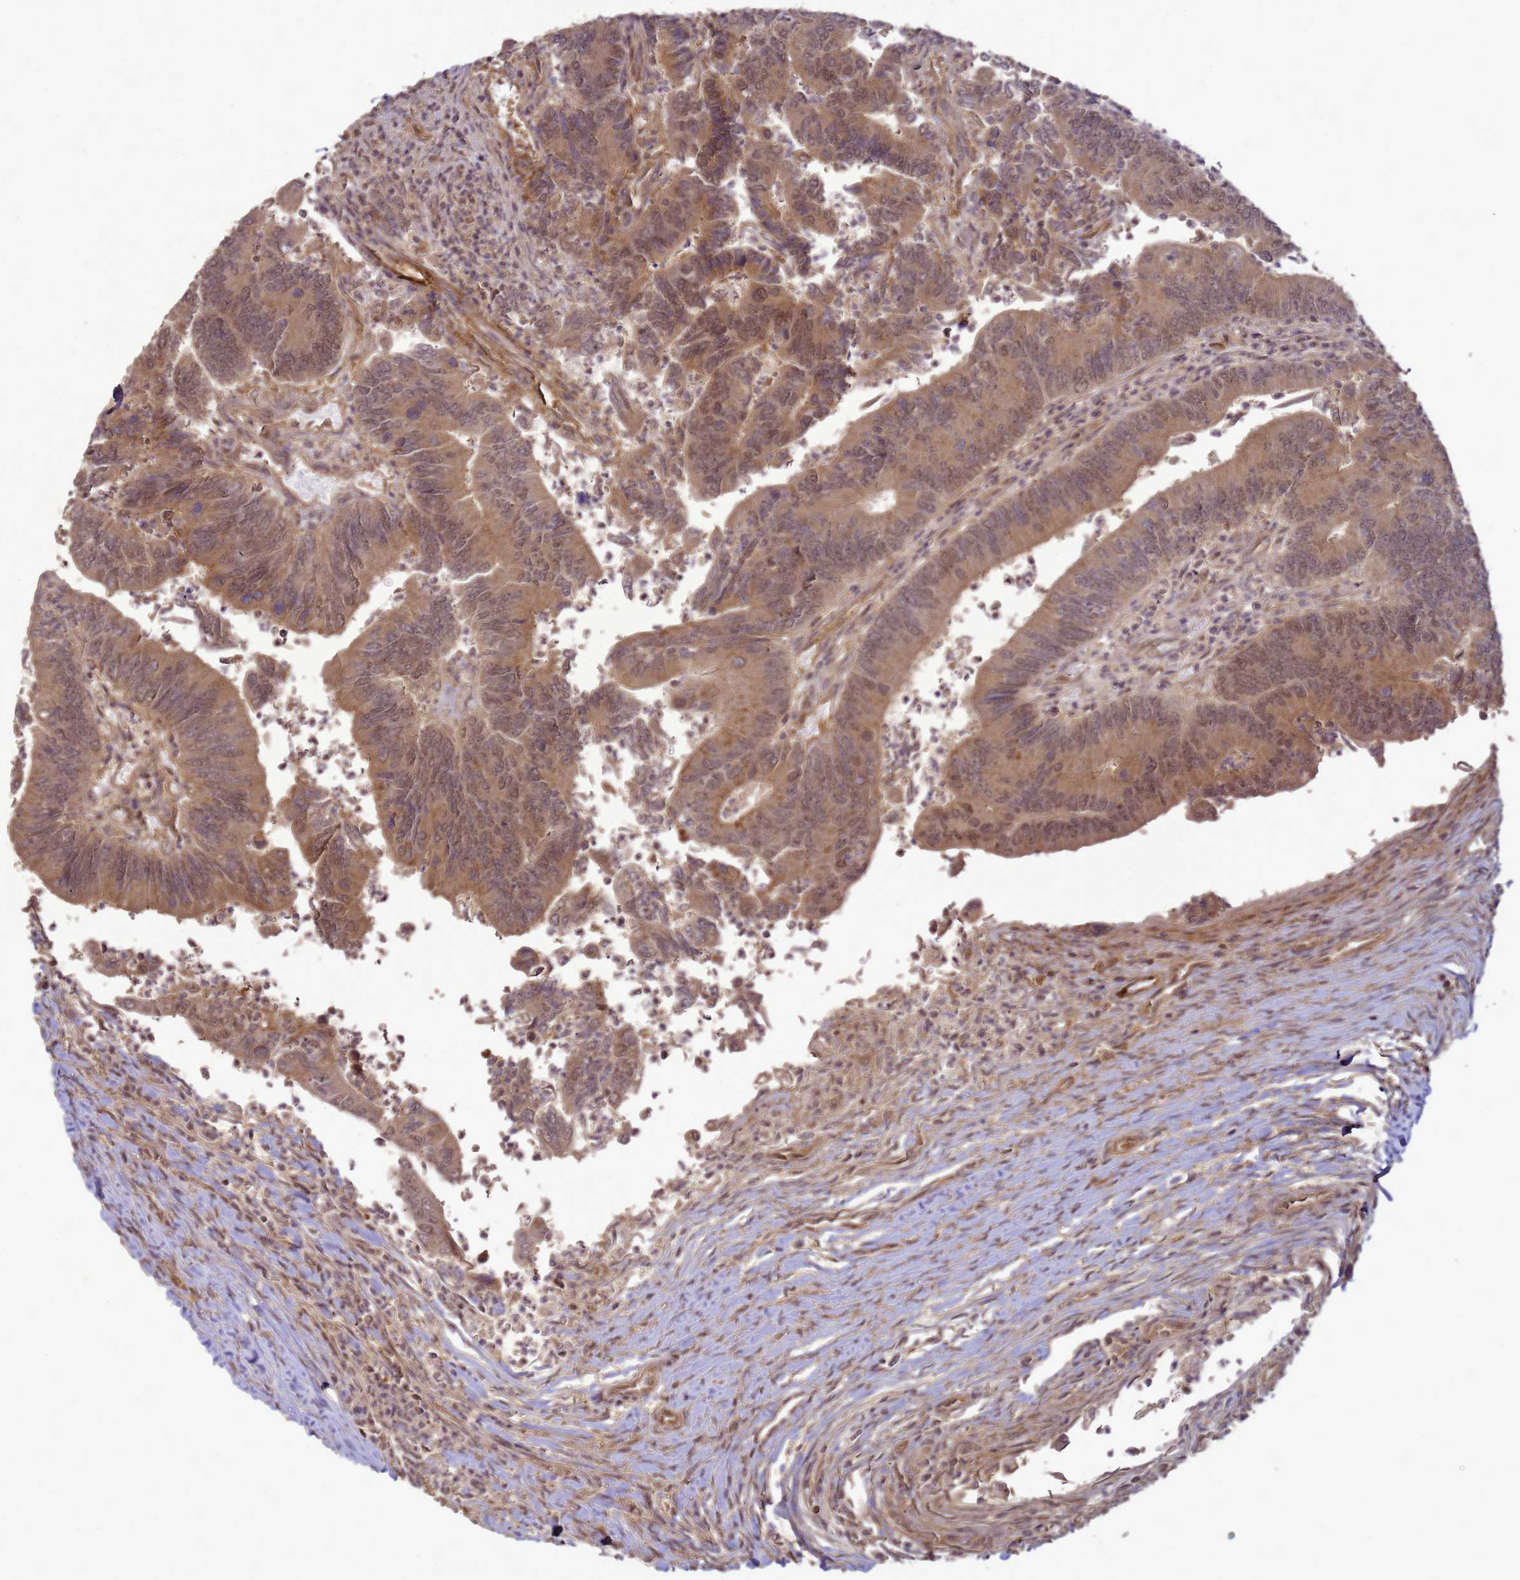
{"staining": {"intensity": "moderate", "quantity": ">75%", "location": "cytoplasmic/membranous,nuclear"}, "tissue": "colorectal cancer", "cell_type": "Tumor cells", "image_type": "cancer", "snomed": [{"axis": "morphology", "description": "Adenocarcinoma, NOS"}, {"axis": "topography", "description": "Colon"}], "caption": "Brown immunohistochemical staining in adenocarcinoma (colorectal) displays moderate cytoplasmic/membranous and nuclear positivity in approximately >75% of tumor cells.", "gene": "CRBN", "patient": {"sex": "female", "age": 67}}